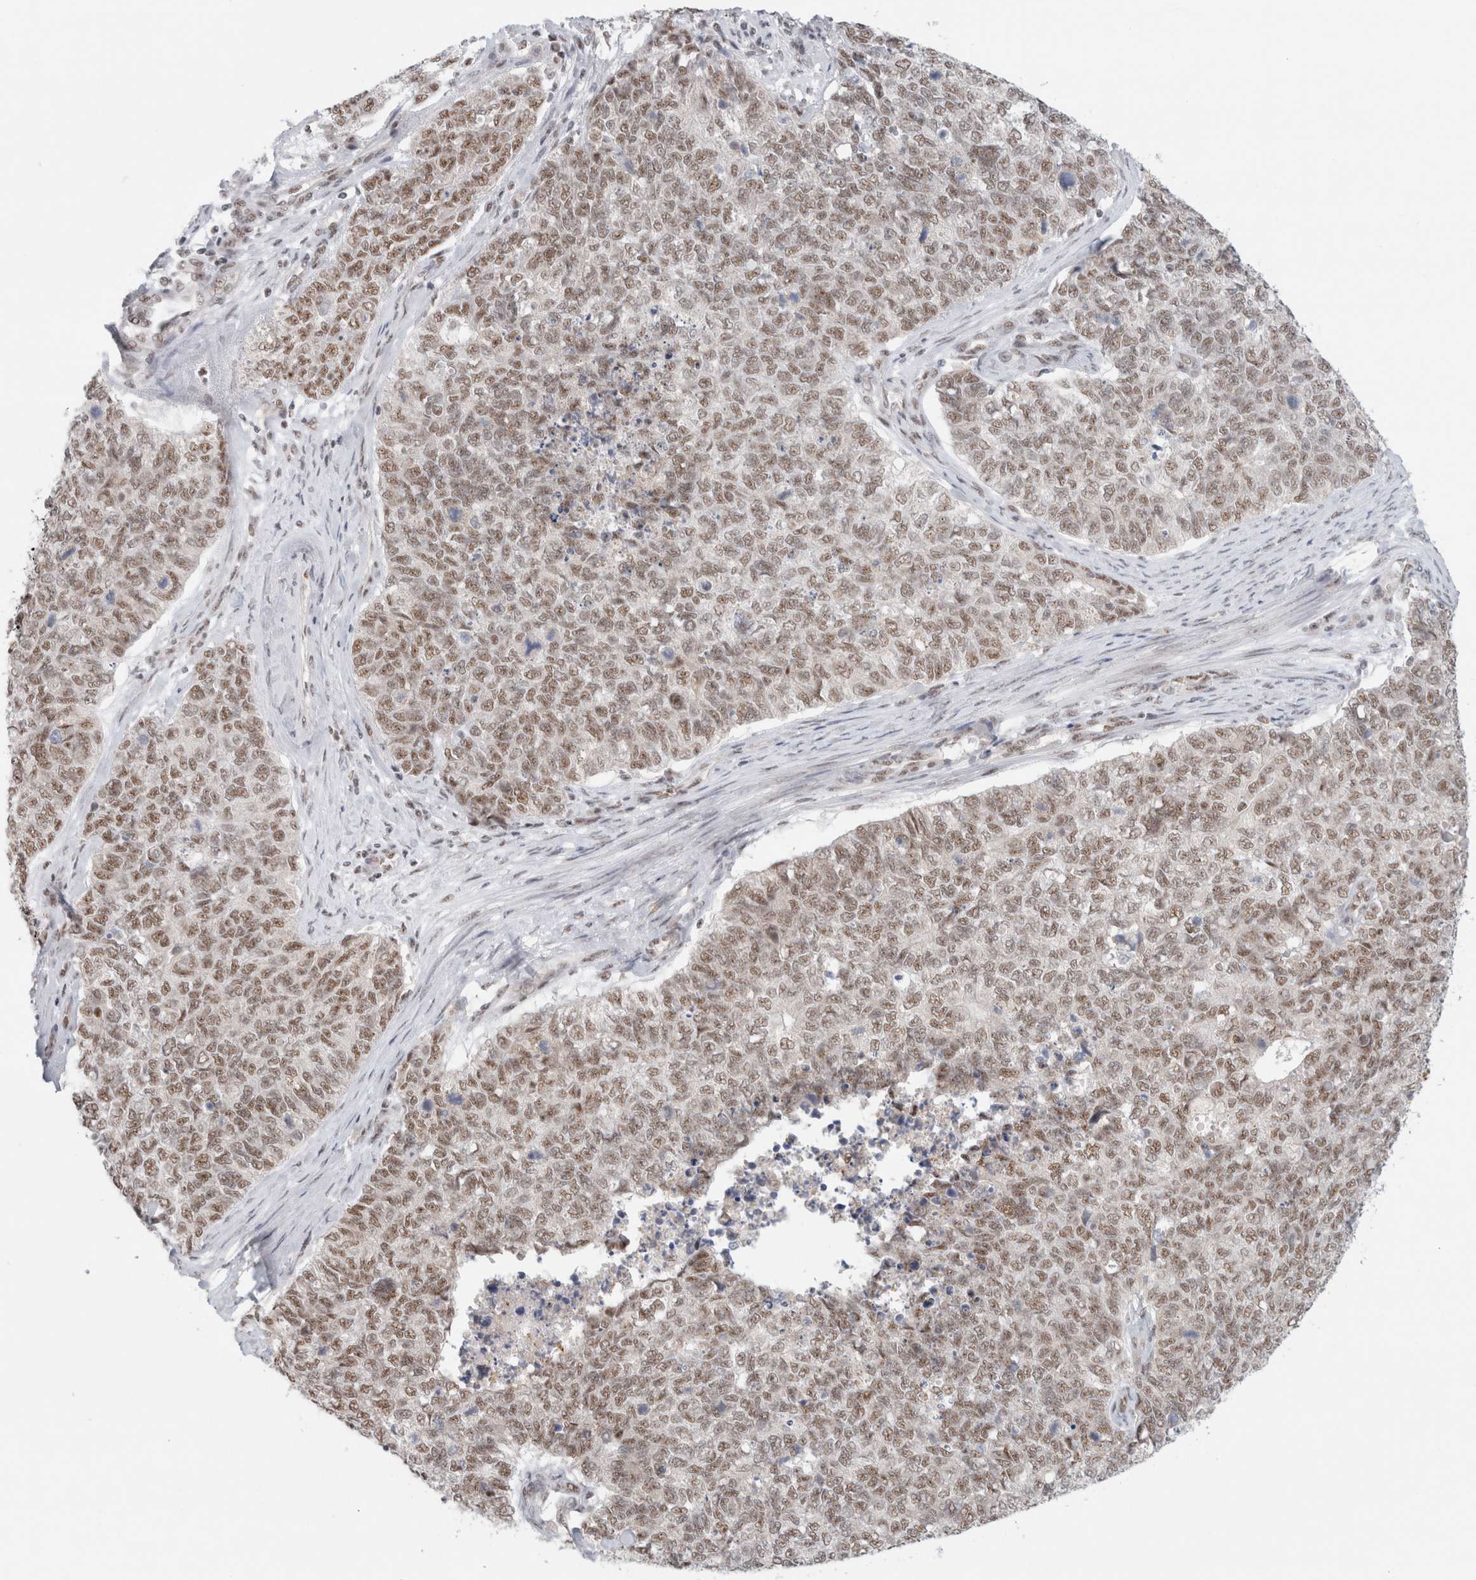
{"staining": {"intensity": "moderate", "quantity": ">75%", "location": "nuclear"}, "tissue": "cervical cancer", "cell_type": "Tumor cells", "image_type": "cancer", "snomed": [{"axis": "morphology", "description": "Squamous cell carcinoma, NOS"}, {"axis": "topography", "description": "Cervix"}], "caption": "A photomicrograph showing moderate nuclear positivity in about >75% of tumor cells in cervical squamous cell carcinoma, as visualized by brown immunohistochemical staining.", "gene": "TRMT12", "patient": {"sex": "female", "age": 63}}